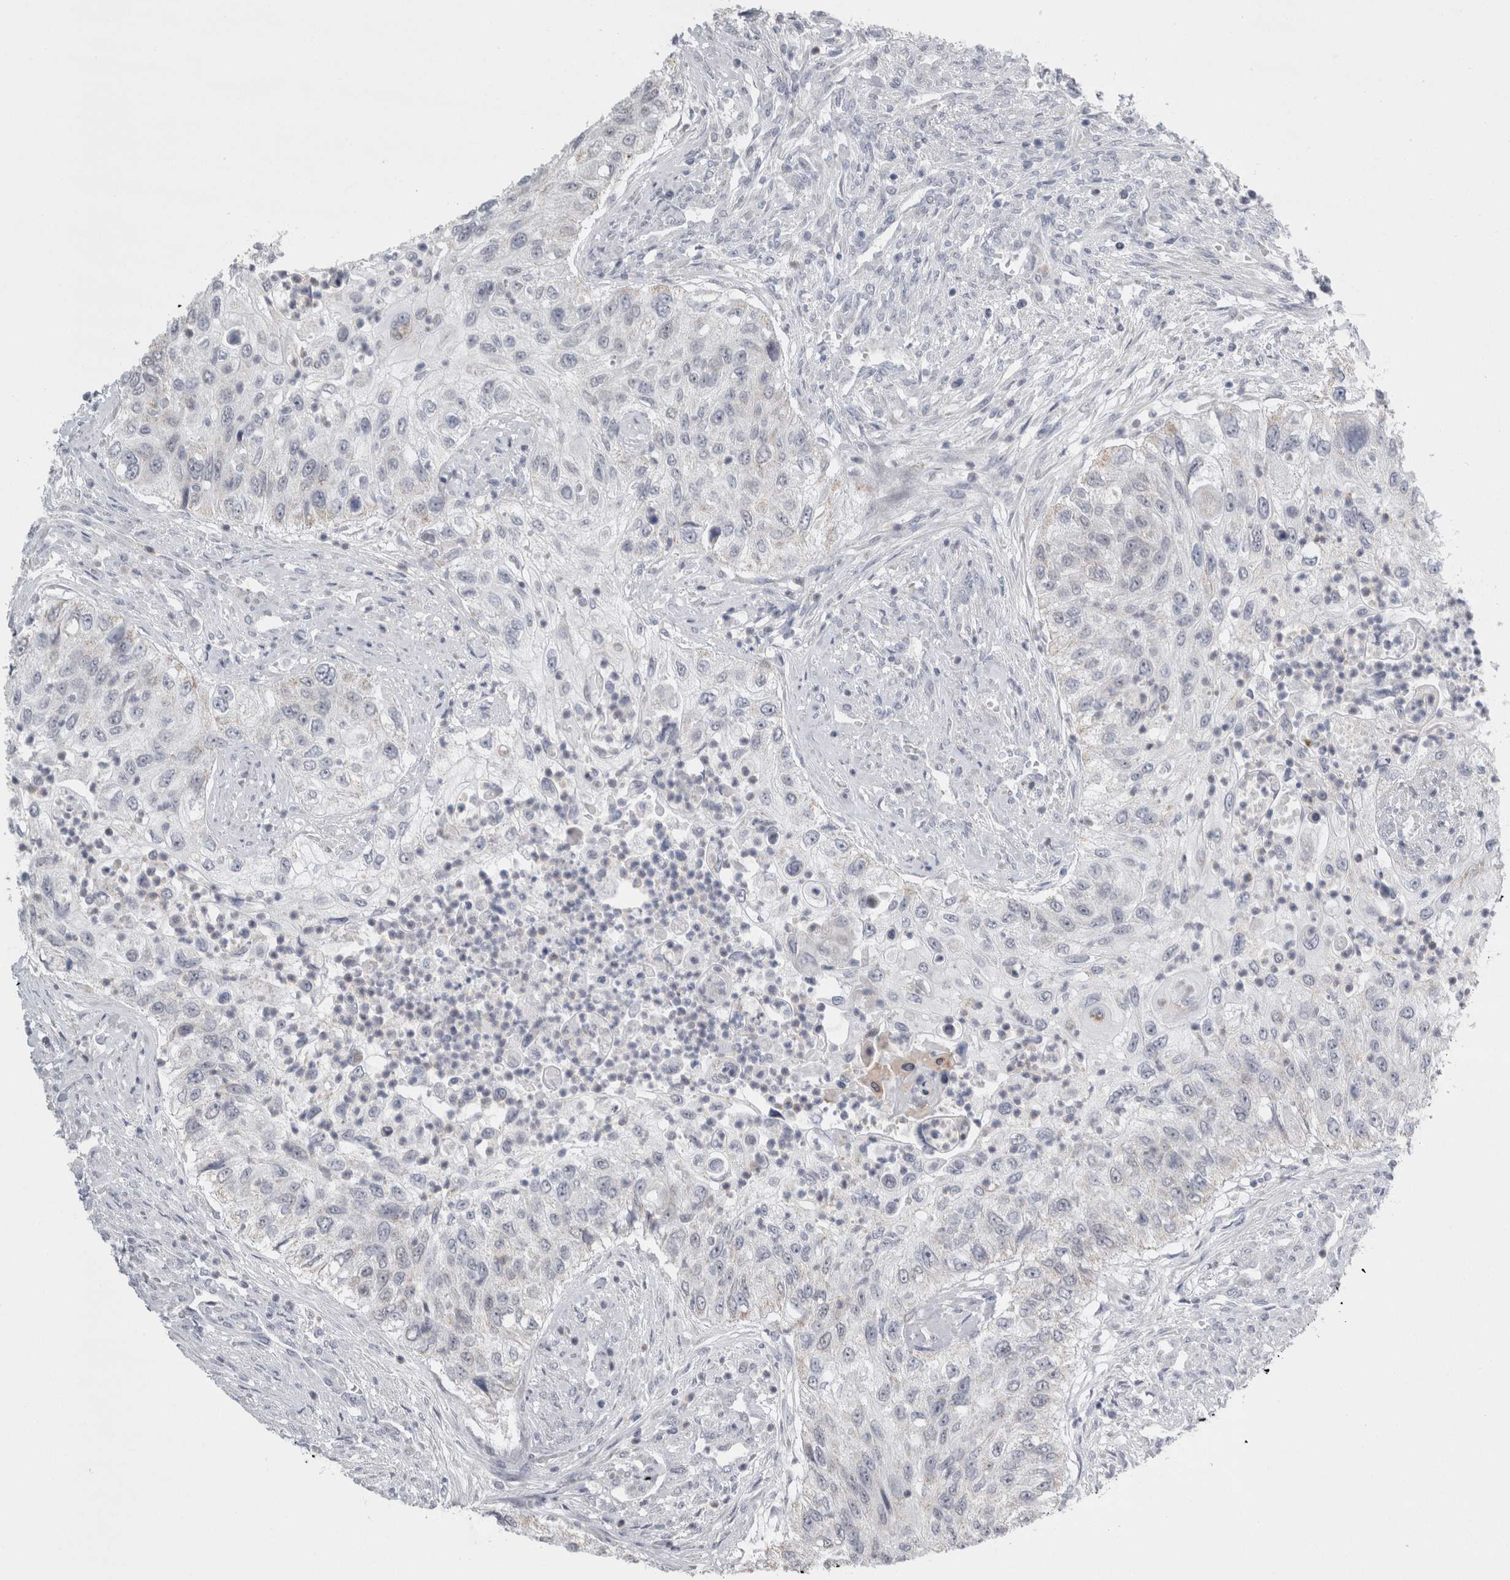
{"staining": {"intensity": "negative", "quantity": "none", "location": "none"}, "tissue": "urothelial cancer", "cell_type": "Tumor cells", "image_type": "cancer", "snomed": [{"axis": "morphology", "description": "Urothelial carcinoma, High grade"}, {"axis": "topography", "description": "Urinary bladder"}], "caption": "High-grade urothelial carcinoma was stained to show a protein in brown. There is no significant expression in tumor cells. The staining is performed using DAB (3,3'-diaminobenzidine) brown chromogen with nuclei counter-stained in using hematoxylin.", "gene": "PLIN1", "patient": {"sex": "female", "age": 60}}